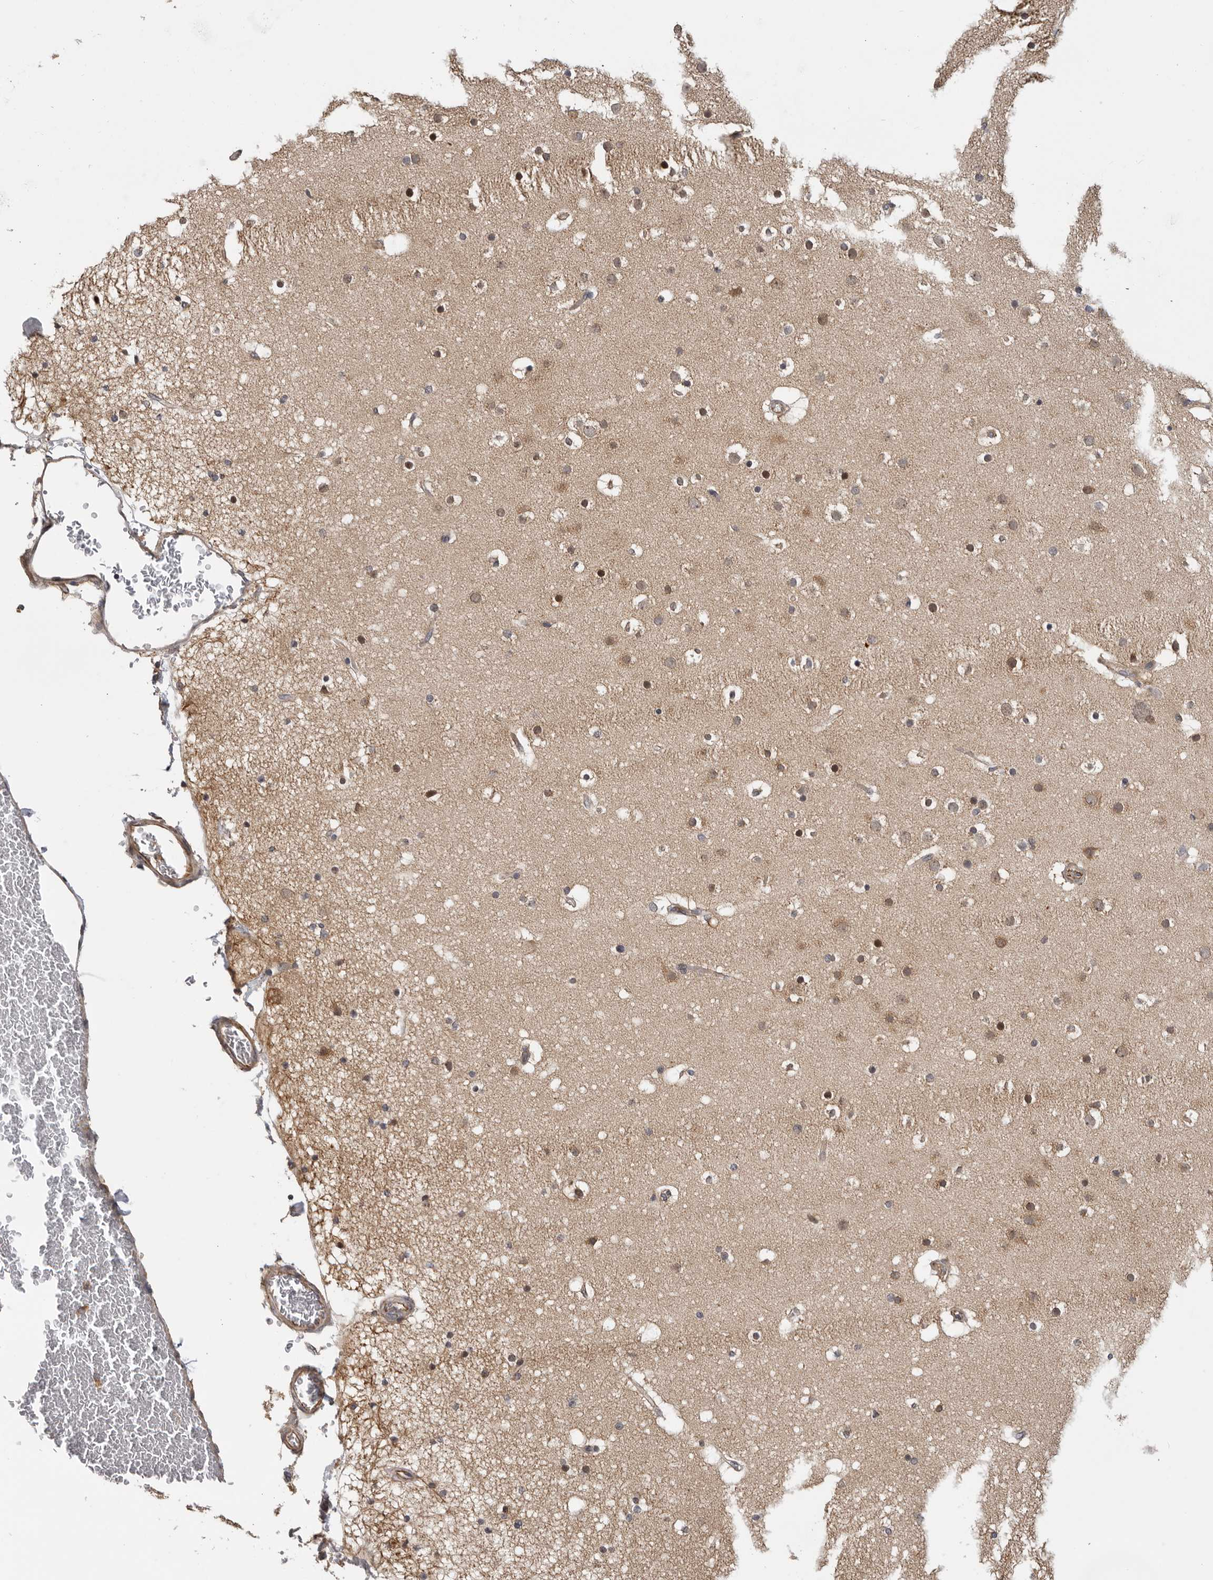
{"staining": {"intensity": "weak", "quantity": ">75%", "location": "cytoplasmic/membranous"}, "tissue": "cerebral cortex", "cell_type": "Endothelial cells", "image_type": "normal", "snomed": [{"axis": "morphology", "description": "Normal tissue, NOS"}, {"axis": "topography", "description": "Cerebral cortex"}], "caption": "Endothelial cells demonstrate weak cytoplasmic/membranous staining in about >75% of cells in benign cerebral cortex.", "gene": "RNF157", "patient": {"sex": "male", "age": 57}}